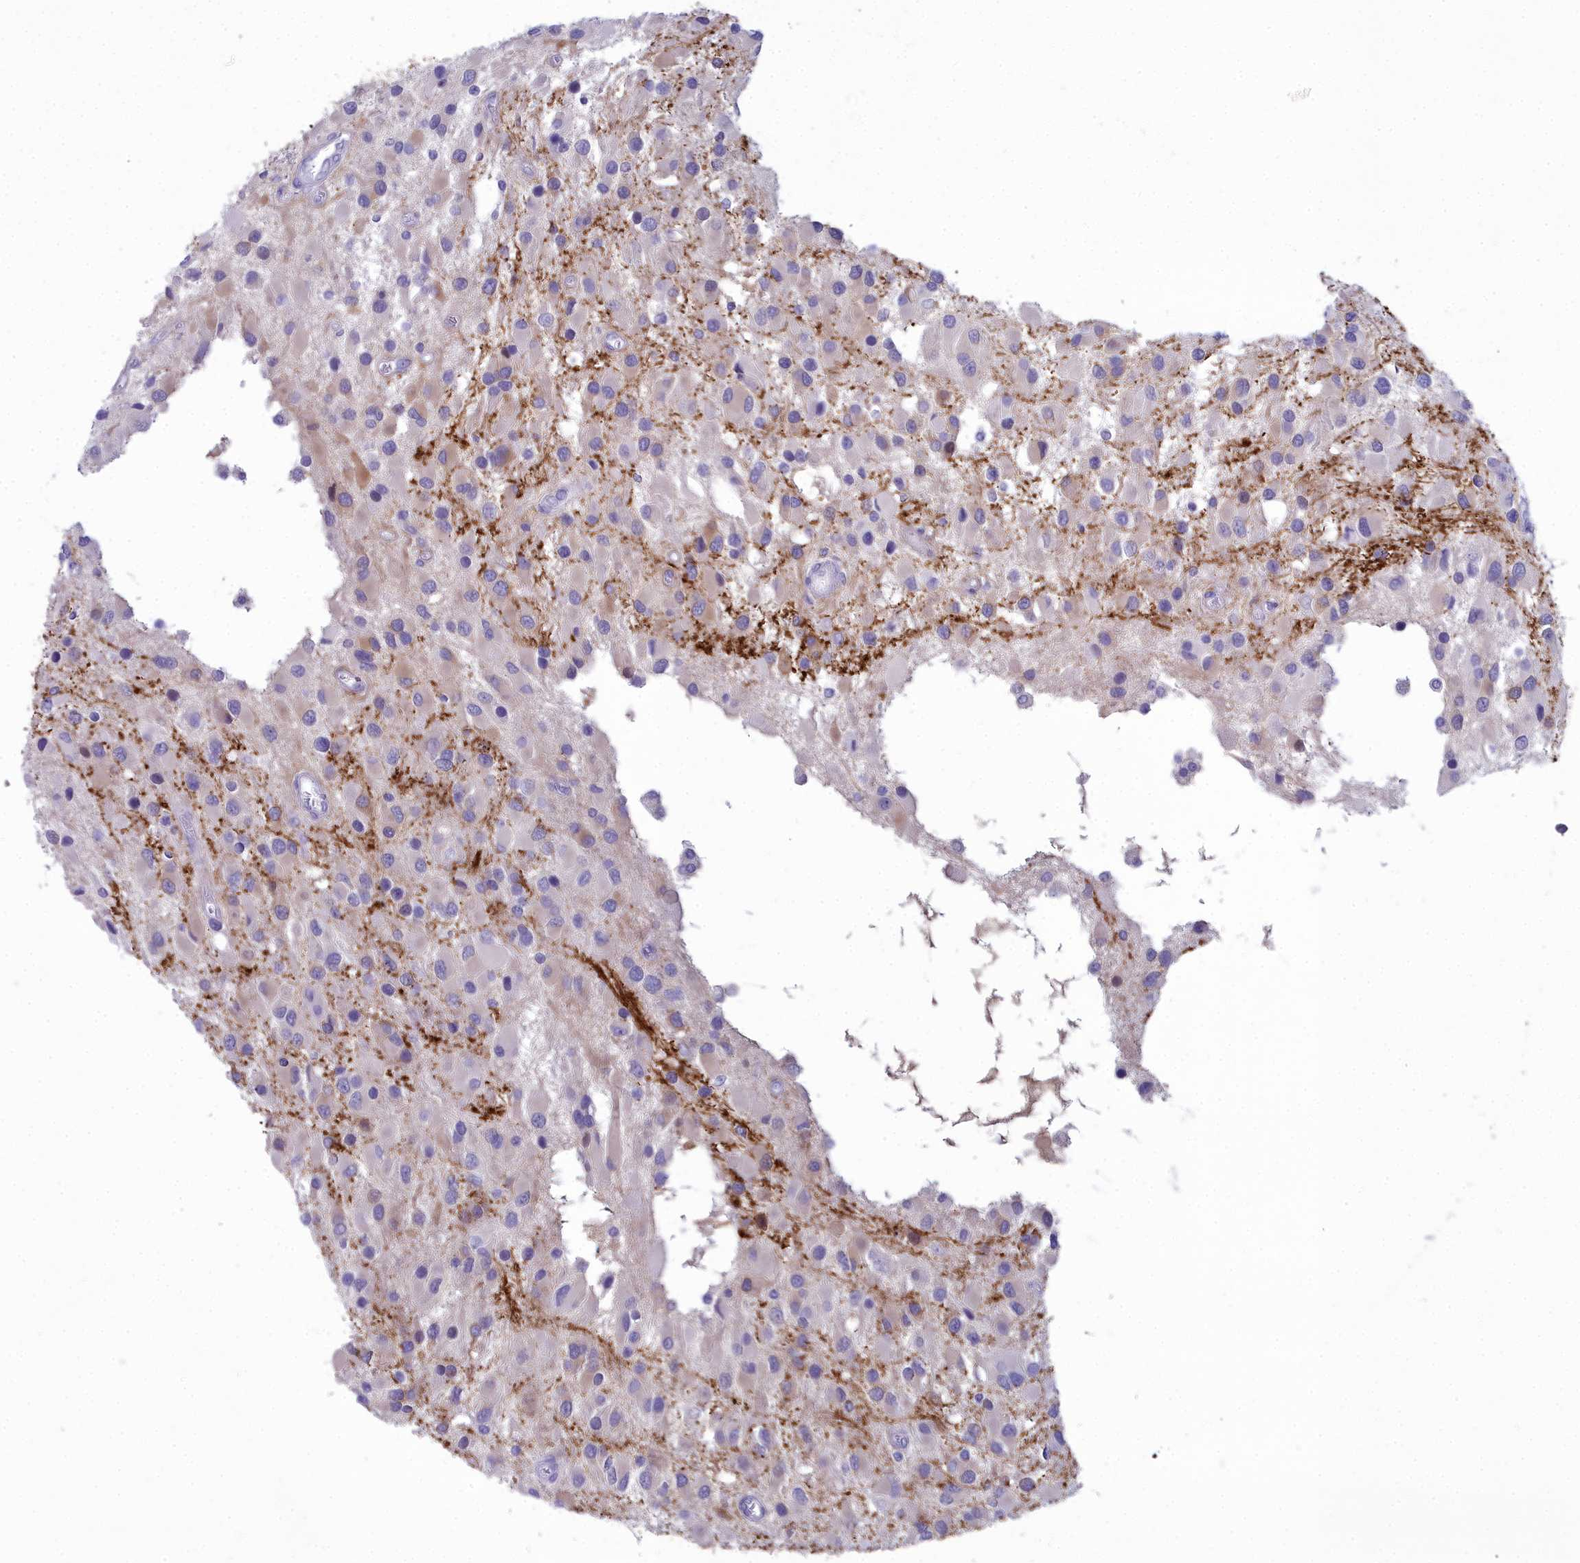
{"staining": {"intensity": "negative", "quantity": "none", "location": "none"}, "tissue": "glioma", "cell_type": "Tumor cells", "image_type": "cancer", "snomed": [{"axis": "morphology", "description": "Glioma, malignant, High grade"}, {"axis": "topography", "description": "Brain"}], "caption": "Immunohistochemistry (IHC) image of neoplastic tissue: human glioma stained with DAB reveals no significant protein expression in tumor cells. (Stains: DAB (3,3'-diaminobenzidine) IHC with hematoxylin counter stain, Microscopy: brightfield microscopy at high magnification).", "gene": "MAP6", "patient": {"sex": "male", "age": 53}}